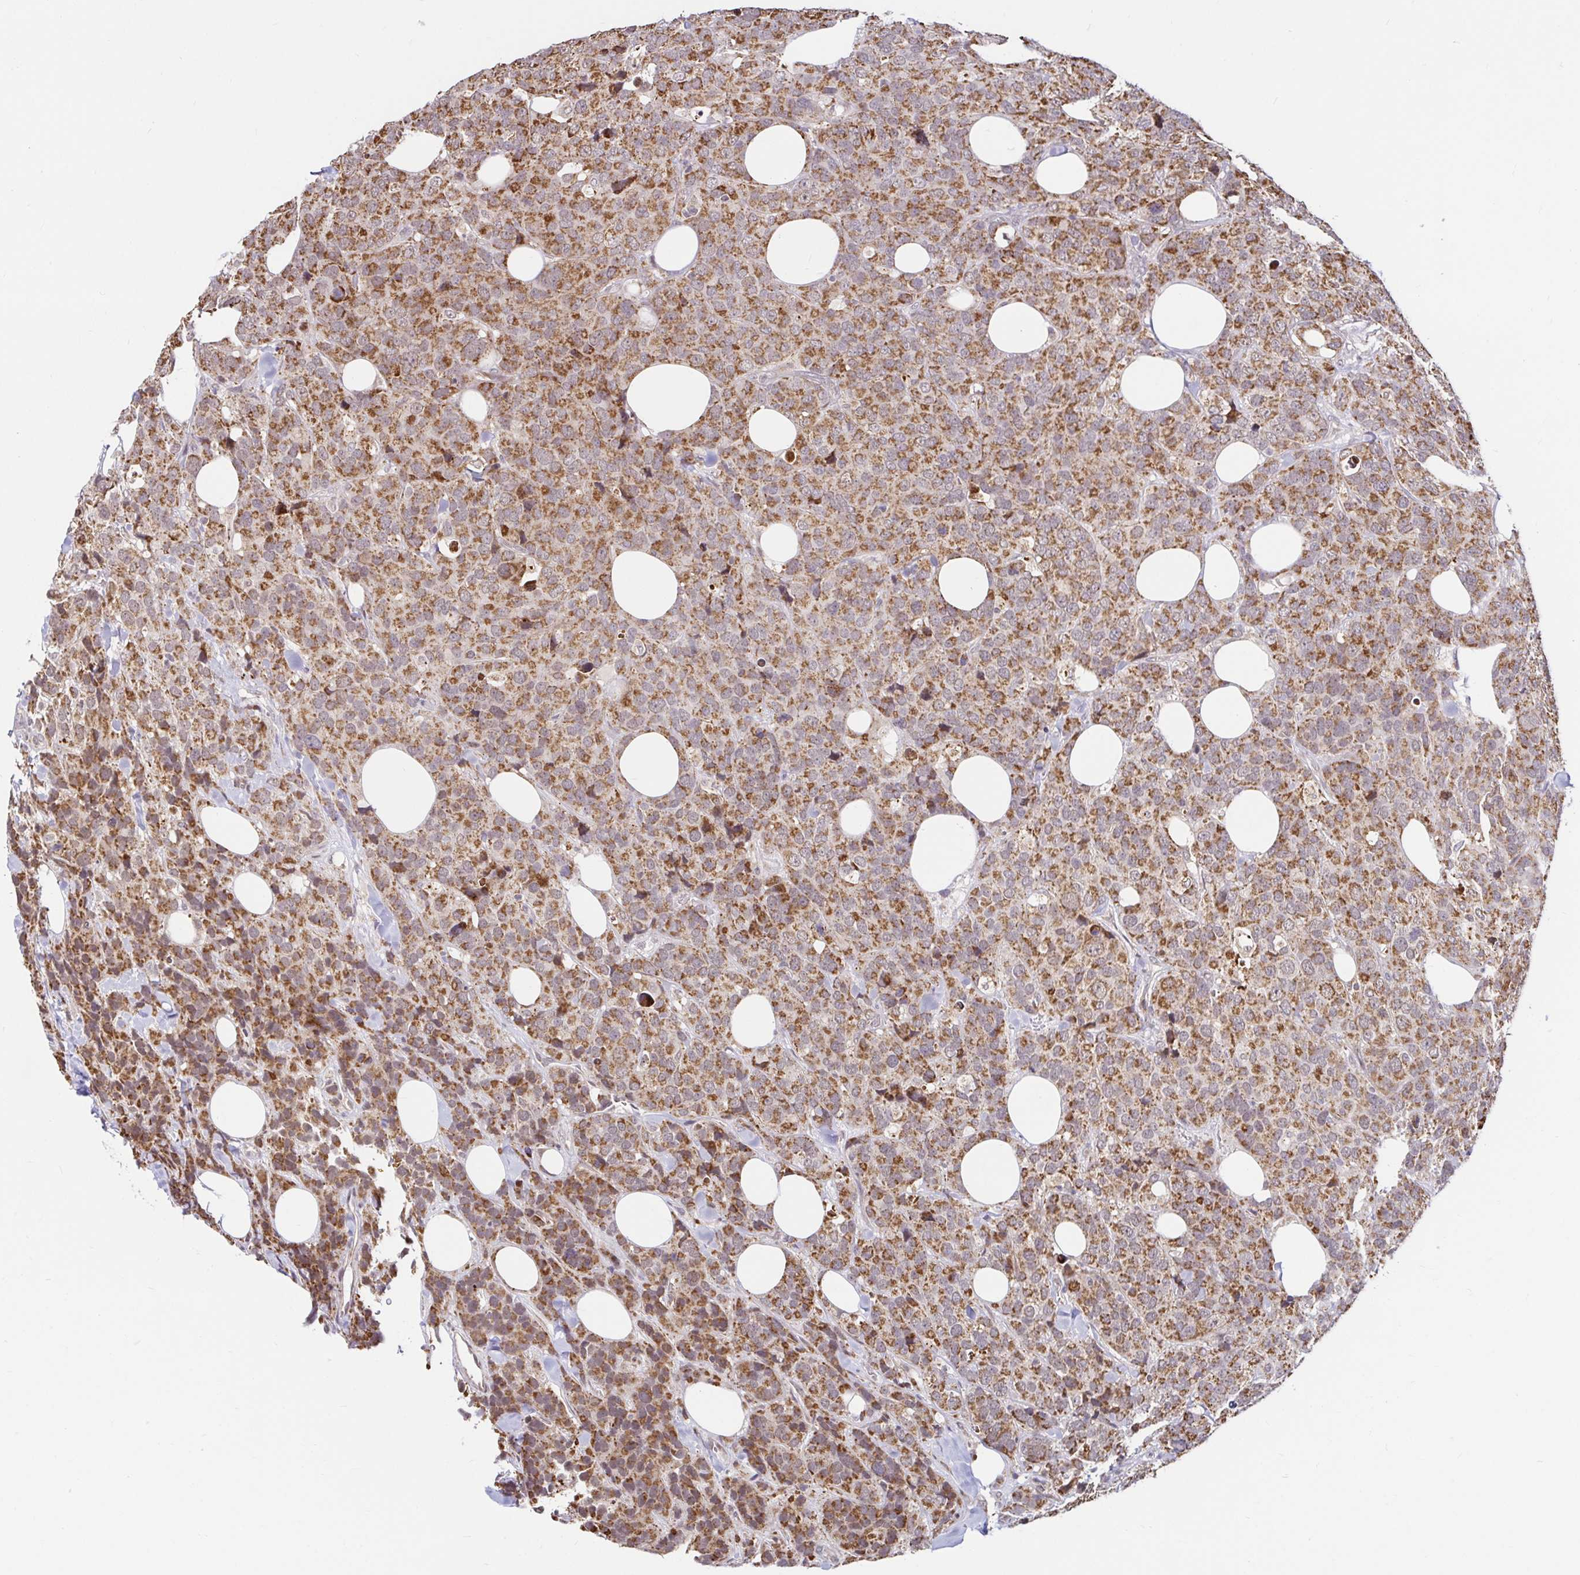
{"staining": {"intensity": "strong", "quantity": ">75%", "location": "cytoplasmic/membranous"}, "tissue": "breast cancer", "cell_type": "Tumor cells", "image_type": "cancer", "snomed": [{"axis": "morphology", "description": "Lobular carcinoma"}, {"axis": "topography", "description": "Breast"}], "caption": "Tumor cells demonstrate strong cytoplasmic/membranous staining in approximately >75% of cells in breast cancer.", "gene": "TIMM50", "patient": {"sex": "female", "age": 59}}